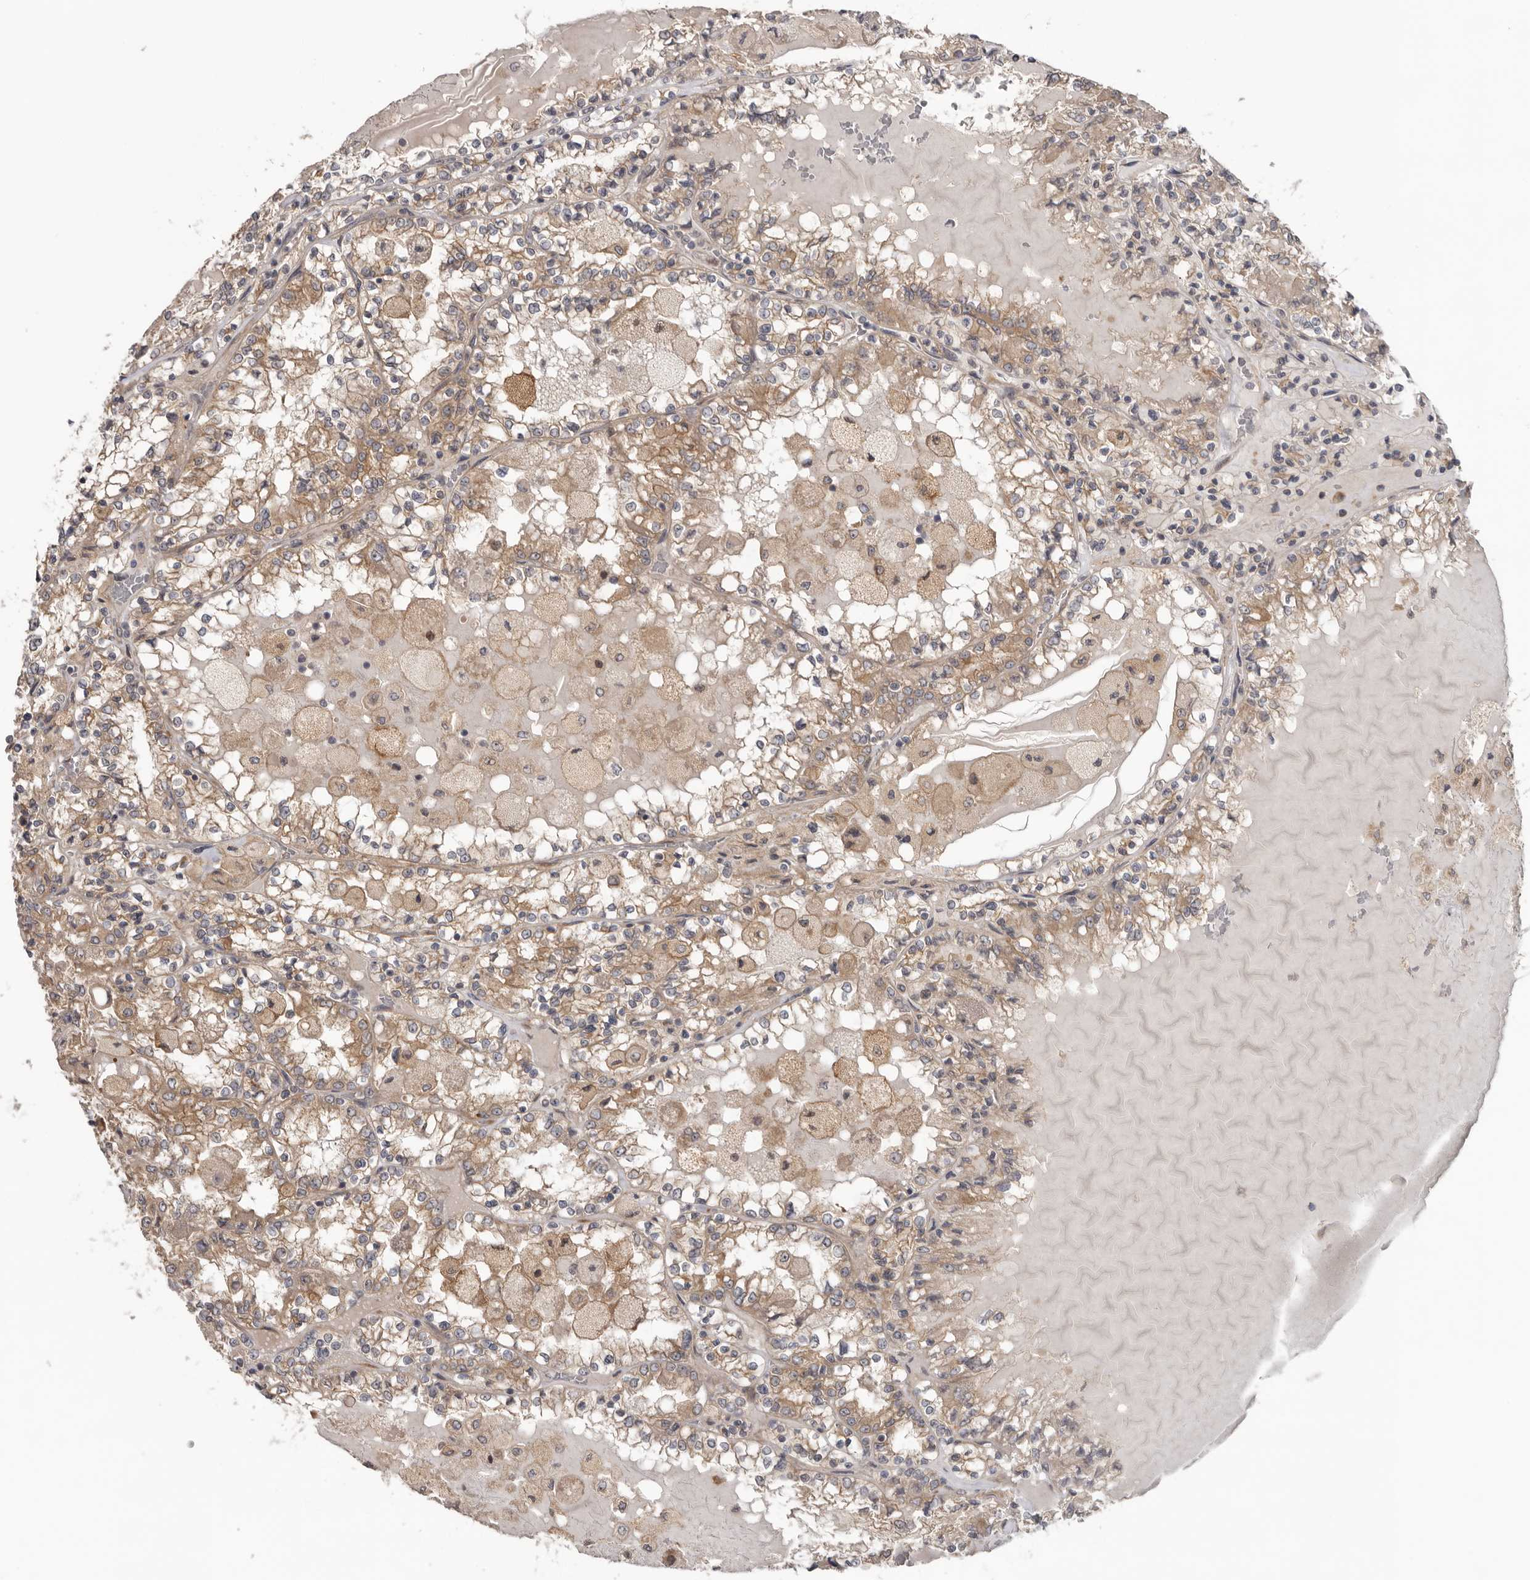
{"staining": {"intensity": "moderate", "quantity": ">75%", "location": "cytoplasmic/membranous"}, "tissue": "renal cancer", "cell_type": "Tumor cells", "image_type": "cancer", "snomed": [{"axis": "morphology", "description": "Adenocarcinoma, NOS"}, {"axis": "topography", "description": "Kidney"}], "caption": "Immunohistochemistry micrograph of renal cancer (adenocarcinoma) stained for a protein (brown), which exhibits medium levels of moderate cytoplasmic/membranous expression in about >75% of tumor cells.", "gene": "HINT3", "patient": {"sex": "female", "age": 56}}